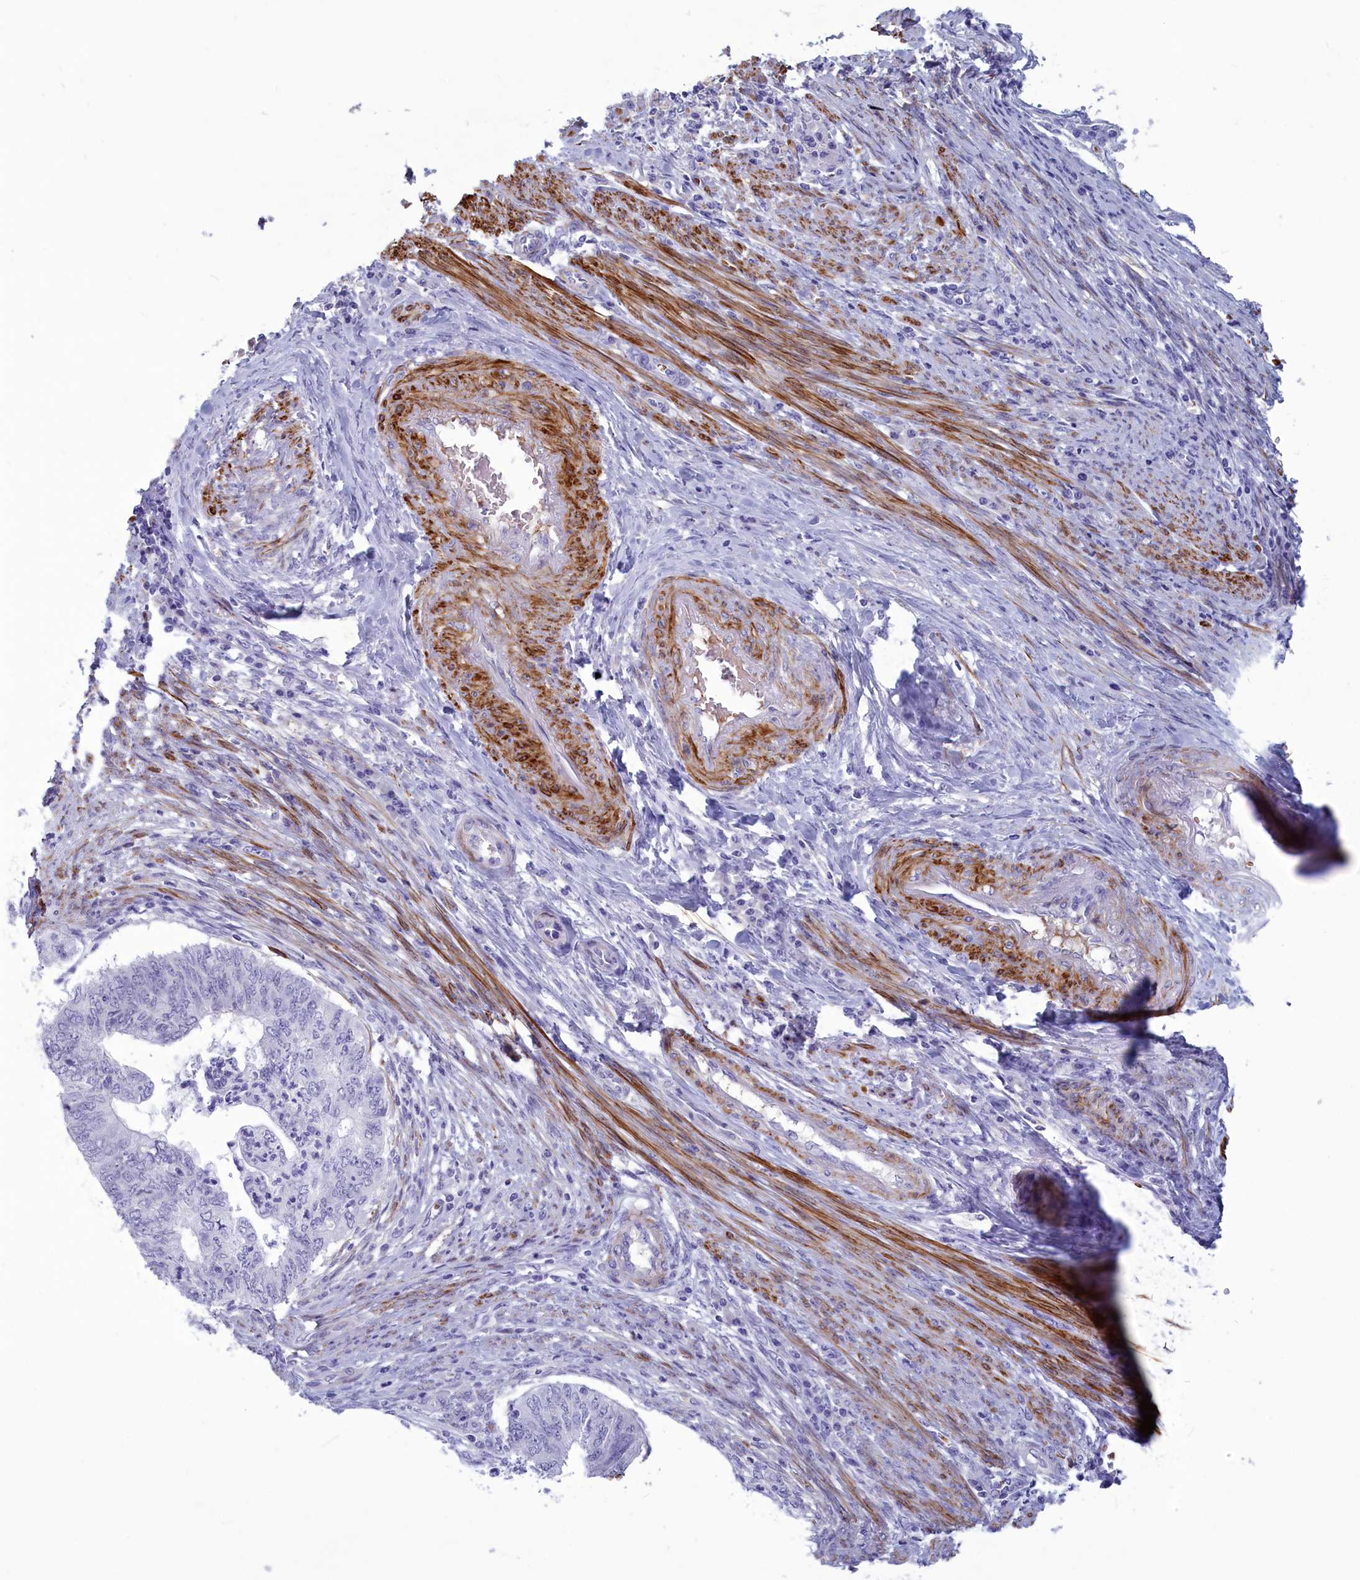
{"staining": {"intensity": "negative", "quantity": "none", "location": "none"}, "tissue": "endometrial cancer", "cell_type": "Tumor cells", "image_type": "cancer", "snomed": [{"axis": "morphology", "description": "Adenocarcinoma, NOS"}, {"axis": "topography", "description": "Endometrium"}], "caption": "Immunohistochemistry (IHC) photomicrograph of adenocarcinoma (endometrial) stained for a protein (brown), which exhibits no expression in tumor cells.", "gene": "GAPDHS", "patient": {"sex": "female", "age": 68}}